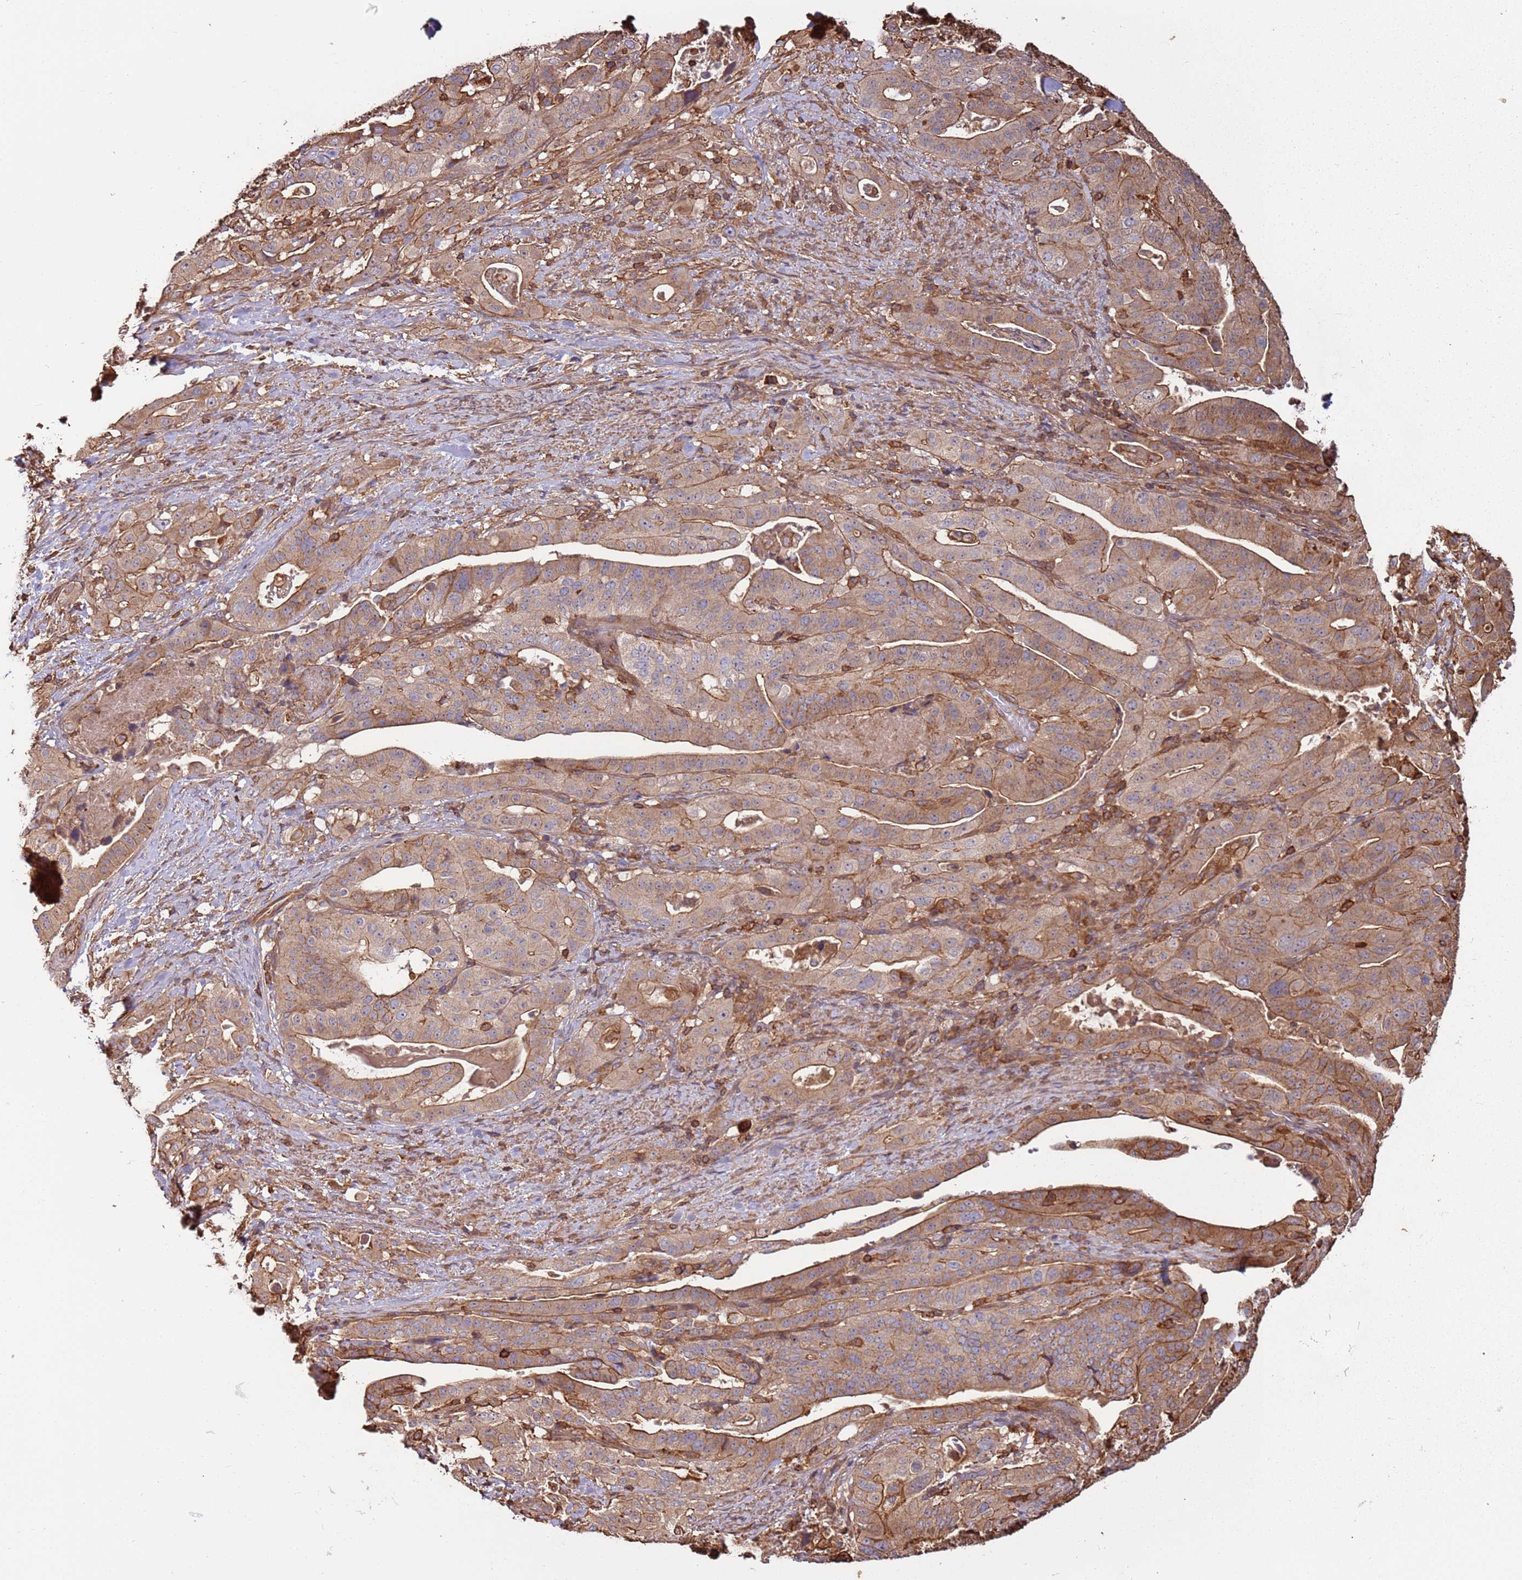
{"staining": {"intensity": "moderate", "quantity": ">75%", "location": "cytoplasmic/membranous"}, "tissue": "stomach cancer", "cell_type": "Tumor cells", "image_type": "cancer", "snomed": [{"axis": "morphology", "description": "Adenocarcinoma, NOS"}, {"axis": "topography", "description": "Stomach"}], "caption": "A micrograph of stomach adenocarcinoma stained for a protein reveals moderate cytoplasmic/membranous brown staining in tumor cells.", "gene": "ACVR2A", "patient": {"sex": "male", "age": 48}}